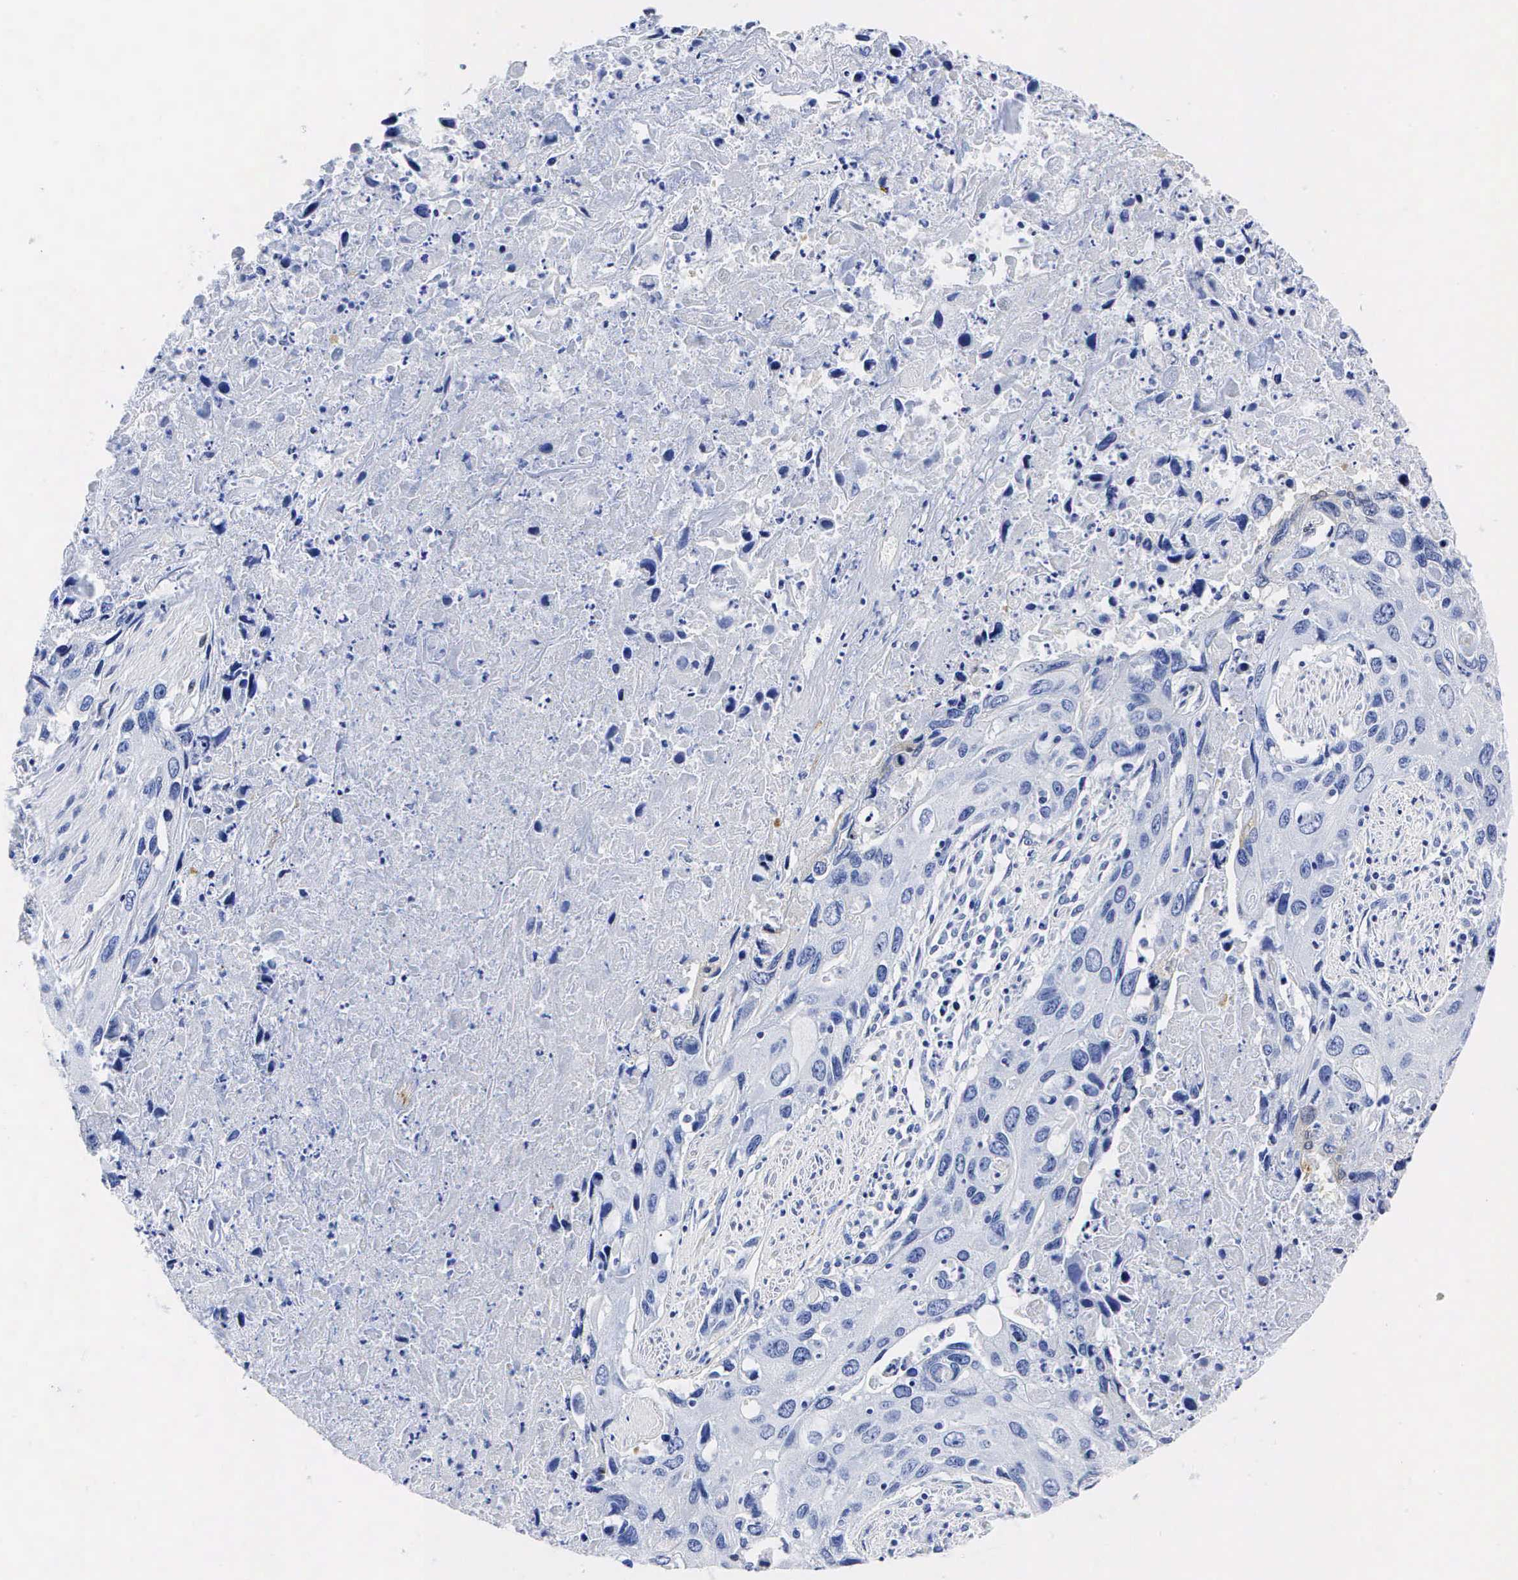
{"staining": {"intensity": "negative", "quantity": "none", "location": "none"}, "tissue": "urothelial cancer", "cell_type": "Tumor cells", "image_type": "cancer", "snomed": [{"axis": "morphology", "description": "Urothelial carcinoma, High grade"}, {"axis": "topography", "description": "Urinary bladder"}], "caption": "A high-resolution photomicrograph shows immunohistochemistry staining of urothelial cancer, which reveals no significant staining in tumor cells.", "gene": "ENO2", "patient": {"sex": "male", "age": 71}}